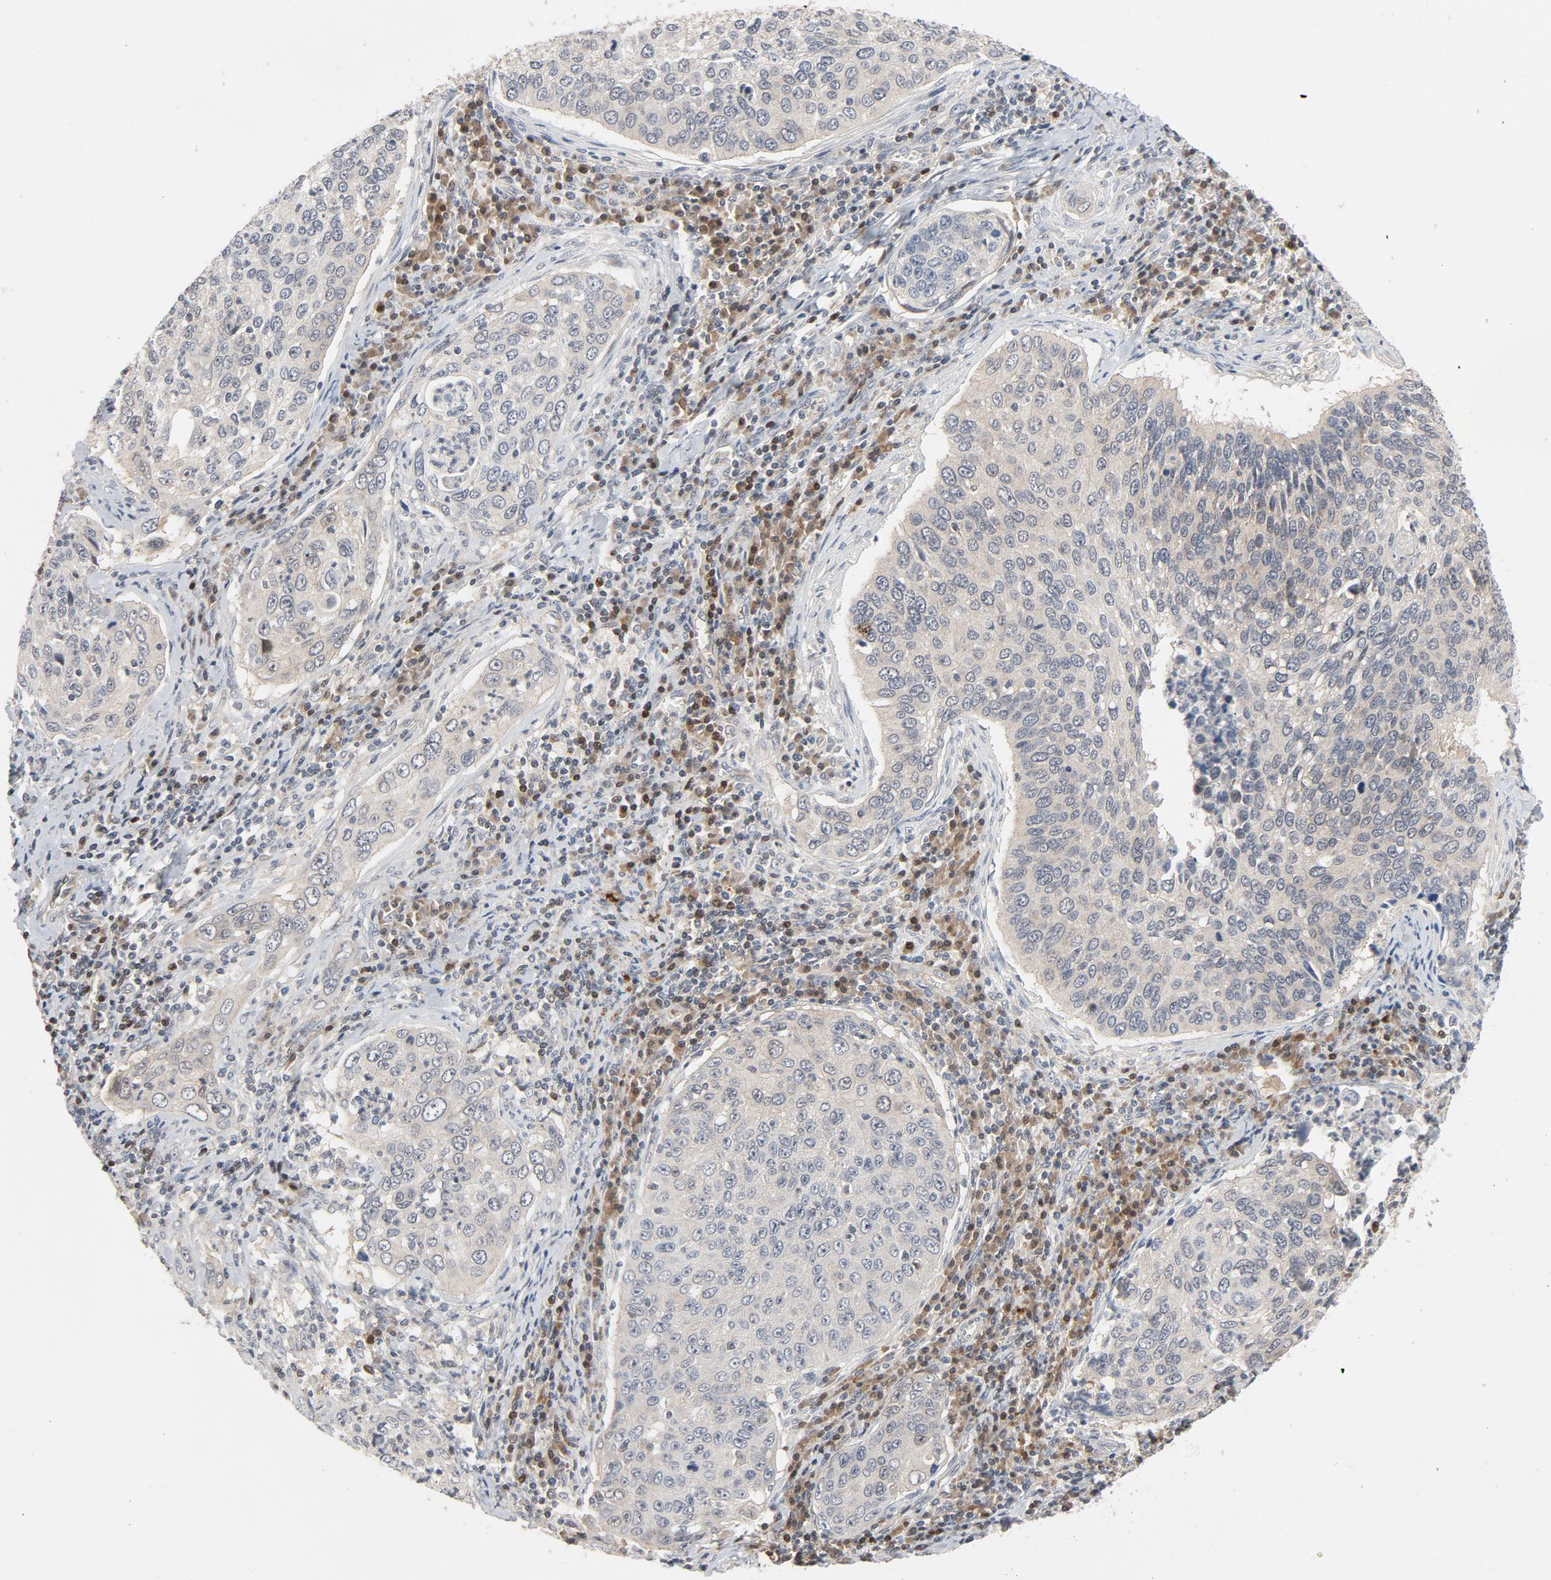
{"staining": {"intensity": "negative", "quantity": "none", "location": "none"}, "tissue": "cervical cancer", "cell_type": "Tumor cells", "image_type": "cancer", "snomed": [{"axis": "morphology", "description": "Squamous cell carcinoma, NOS"}, {"axis": "topography", "description": "Cervix"}], "caption": "Tumor cells show no significant protein staining in squamous cell carcinoma (cervical). (Immunohistochemistry, brightfield microscopy, high magnification).", "gene": "TRADD", "patient": {"sex": "female", "age": 53}}